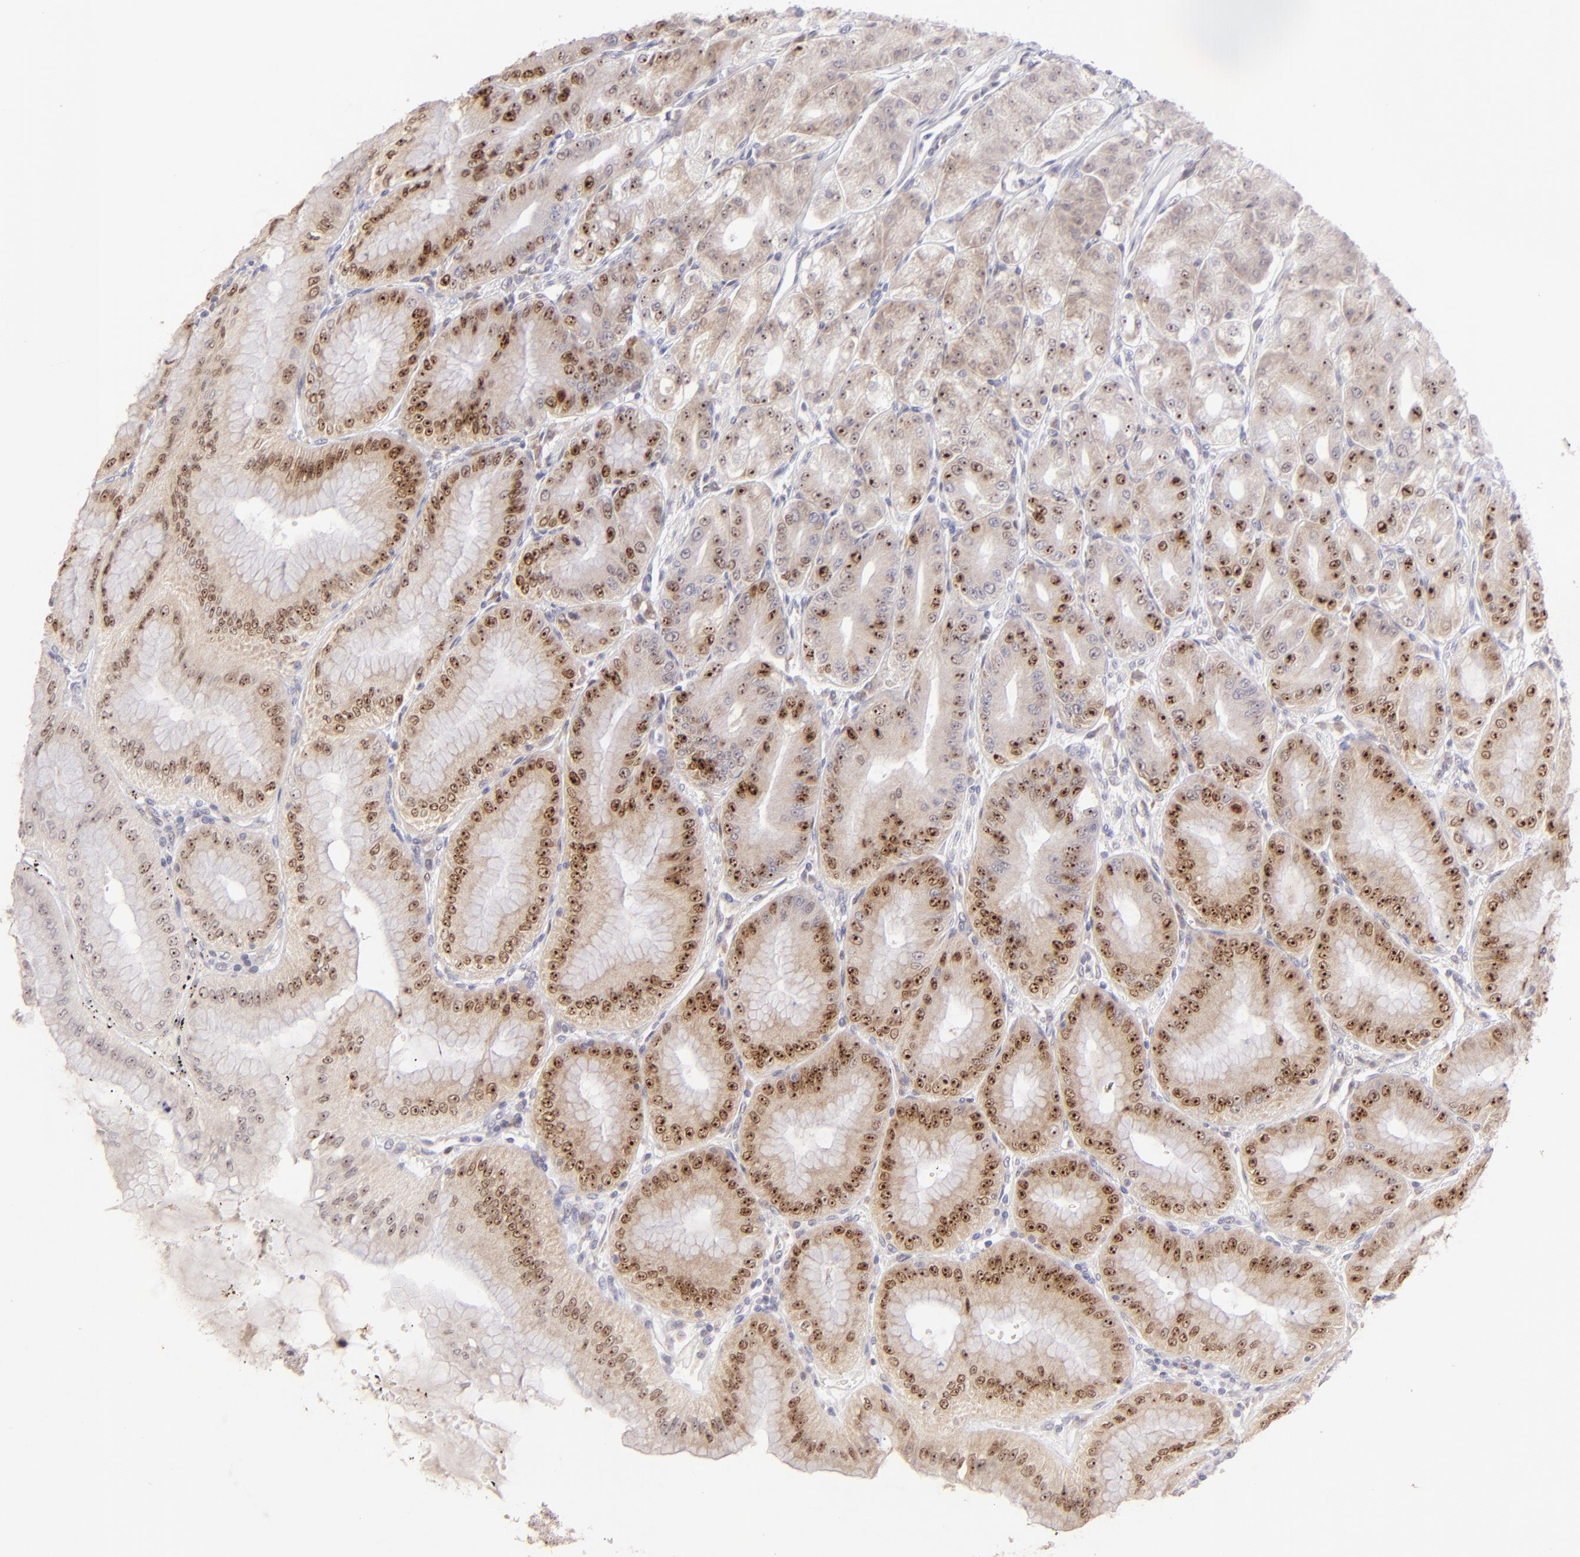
{"staining": {"intensity": "moderate", "quantity": "25%-75%", "location": "nuclear"}, "tissue": "stomach", "cell_type": "Glandular cells", "image_type": "normal", "snomed": [{"axis": "morphology", "description": "Normal tissue, NOS"}, {"axis": "topography", "description": "Stomach, lower"}], "caption": "Protein expression analysis of normal stomach reveals moderate nuclear expression in about 25%-75% of glandular cells. The staining is performed using DAB brown chromogen to label protein expression. The nuclei are counter-stained blue using hematoxylin.", "gene": "POU2F1", "patient": {"sex": "male", "age": 71}}